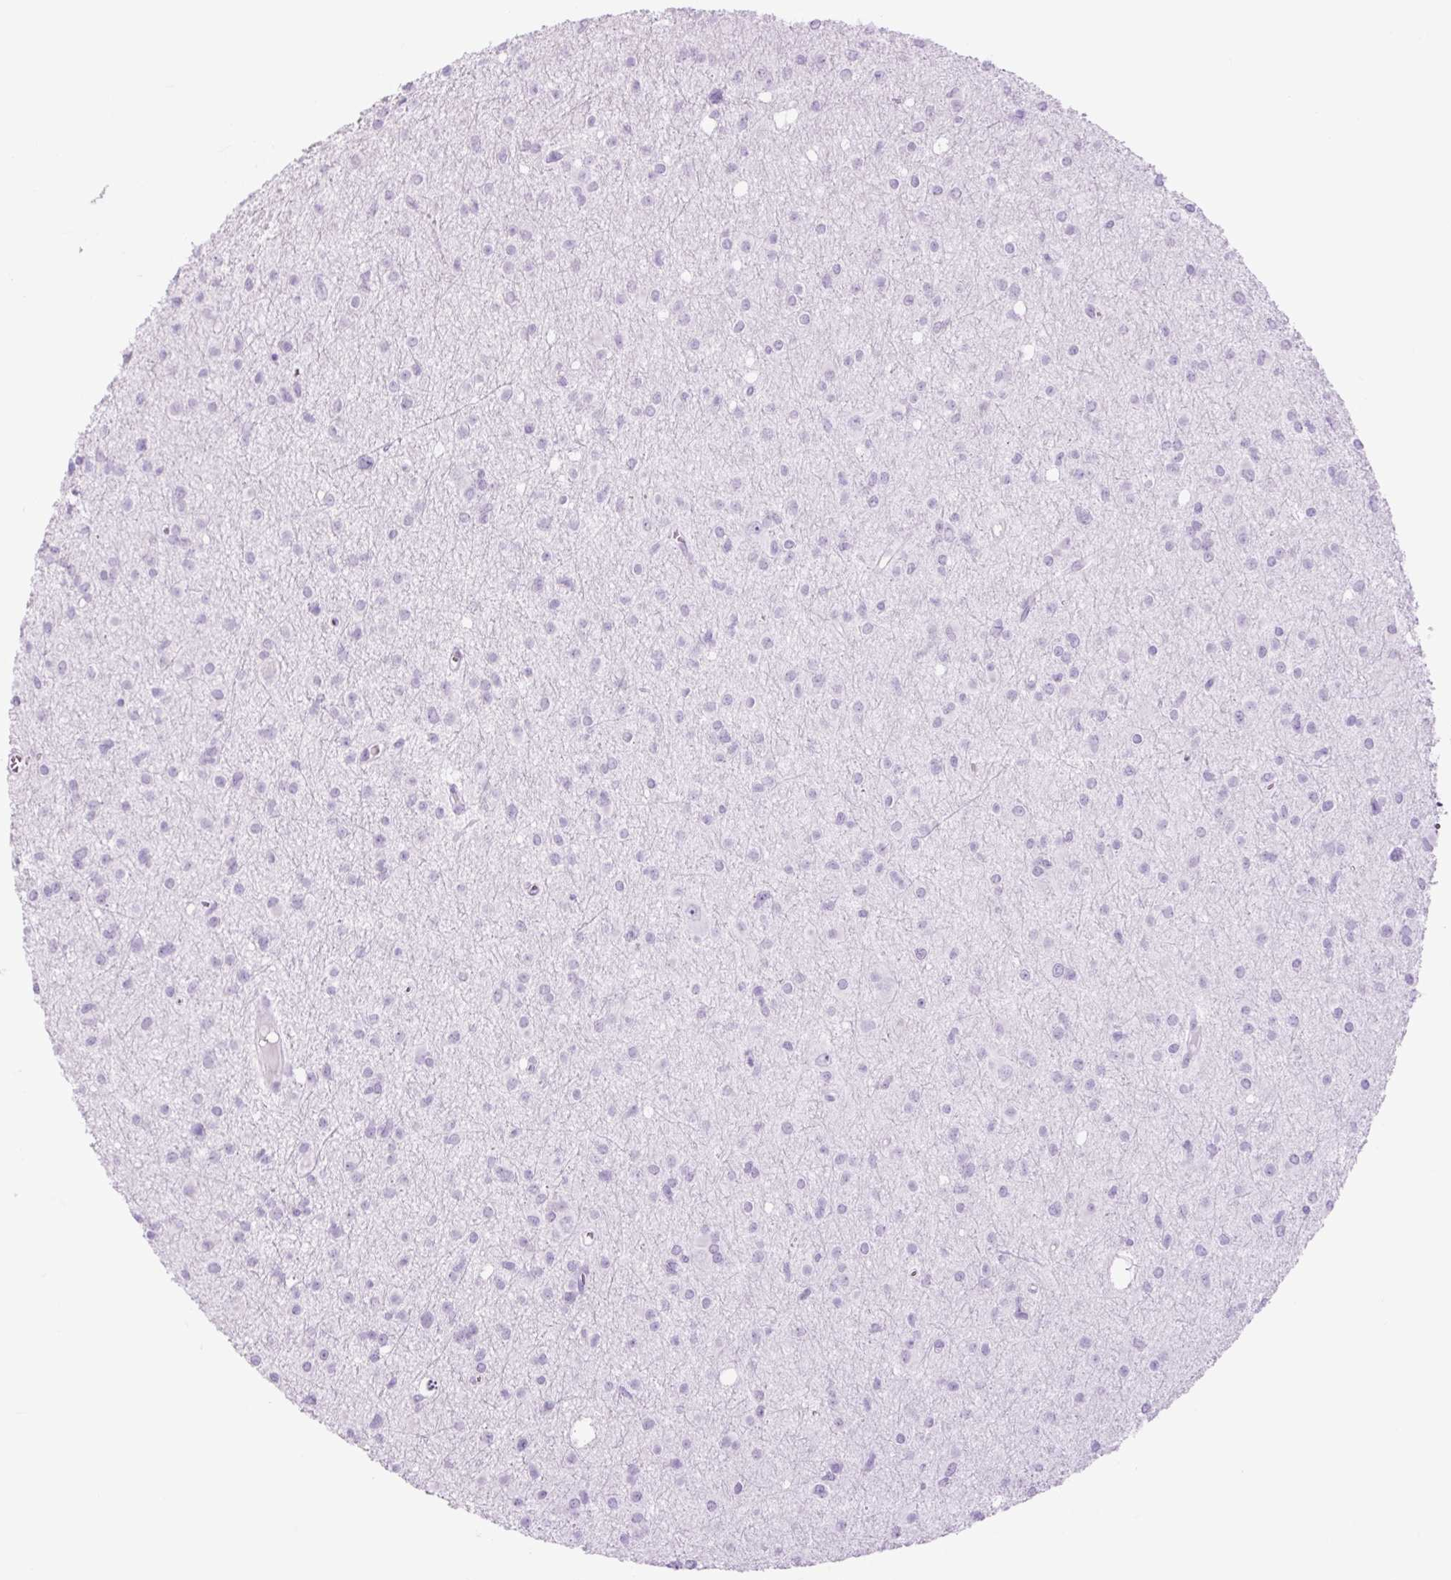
{"staining": {"intensity": "negative", "quantity": "none", "location": "none"}, "tissue": "glioma", "cell_type": "Tumor cells", "image_type": "cancer", "snomed": [{"axis": "morphology", "description": "Glioma, malignant, High grade"}, {"axis": "topography", "description": "Brain"}], "caption": "DAB (3,3'-diaminobenzidine) immunohistochemical staining of human high-grade glioma (malignant) exhibits no significant positivity in tumor cells.", "gene": "TFF2", "patient": {"sex": "male", "age": 23}}